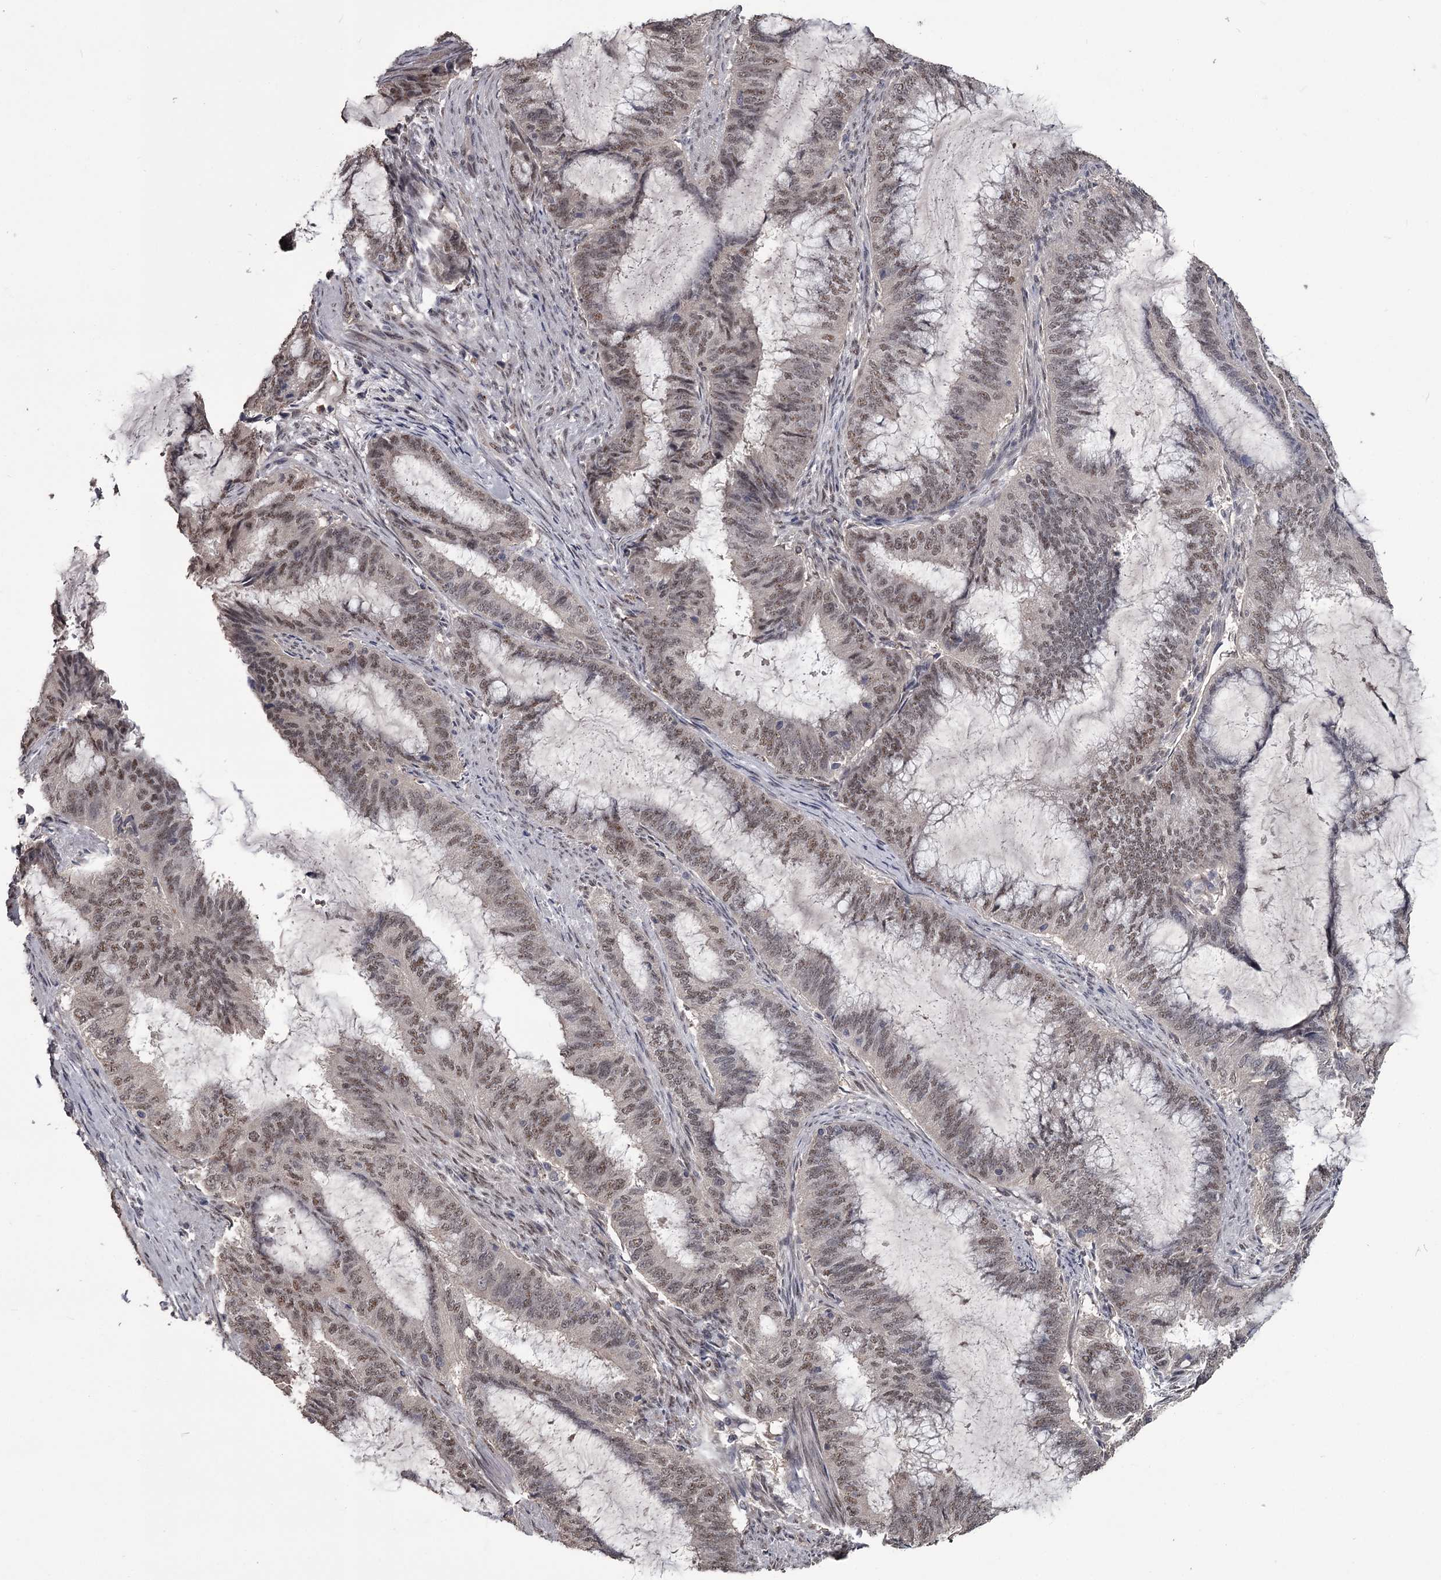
{"staining": {"intensity": "moderate", "quantity": ">75%", "location": "nuclear"}, "tissue": "endometrial cancer", "cell_type": "Tumor cells", "image_type": "cancer", "snomed": [{"axis": "morphology", "description": "Adenocarcinoma, NOS"}, {"axis": "topography", "description": "Endometrium"}], "caption": "IHC photomicrograph of endometrial adenocarcinoma stained for a protein (brown), which shows medium levels of moderate nuclear staining in about >75% of tumor cells.", "gene": "PRPF40B", "patient": {"sex": "female", "age": 51}}